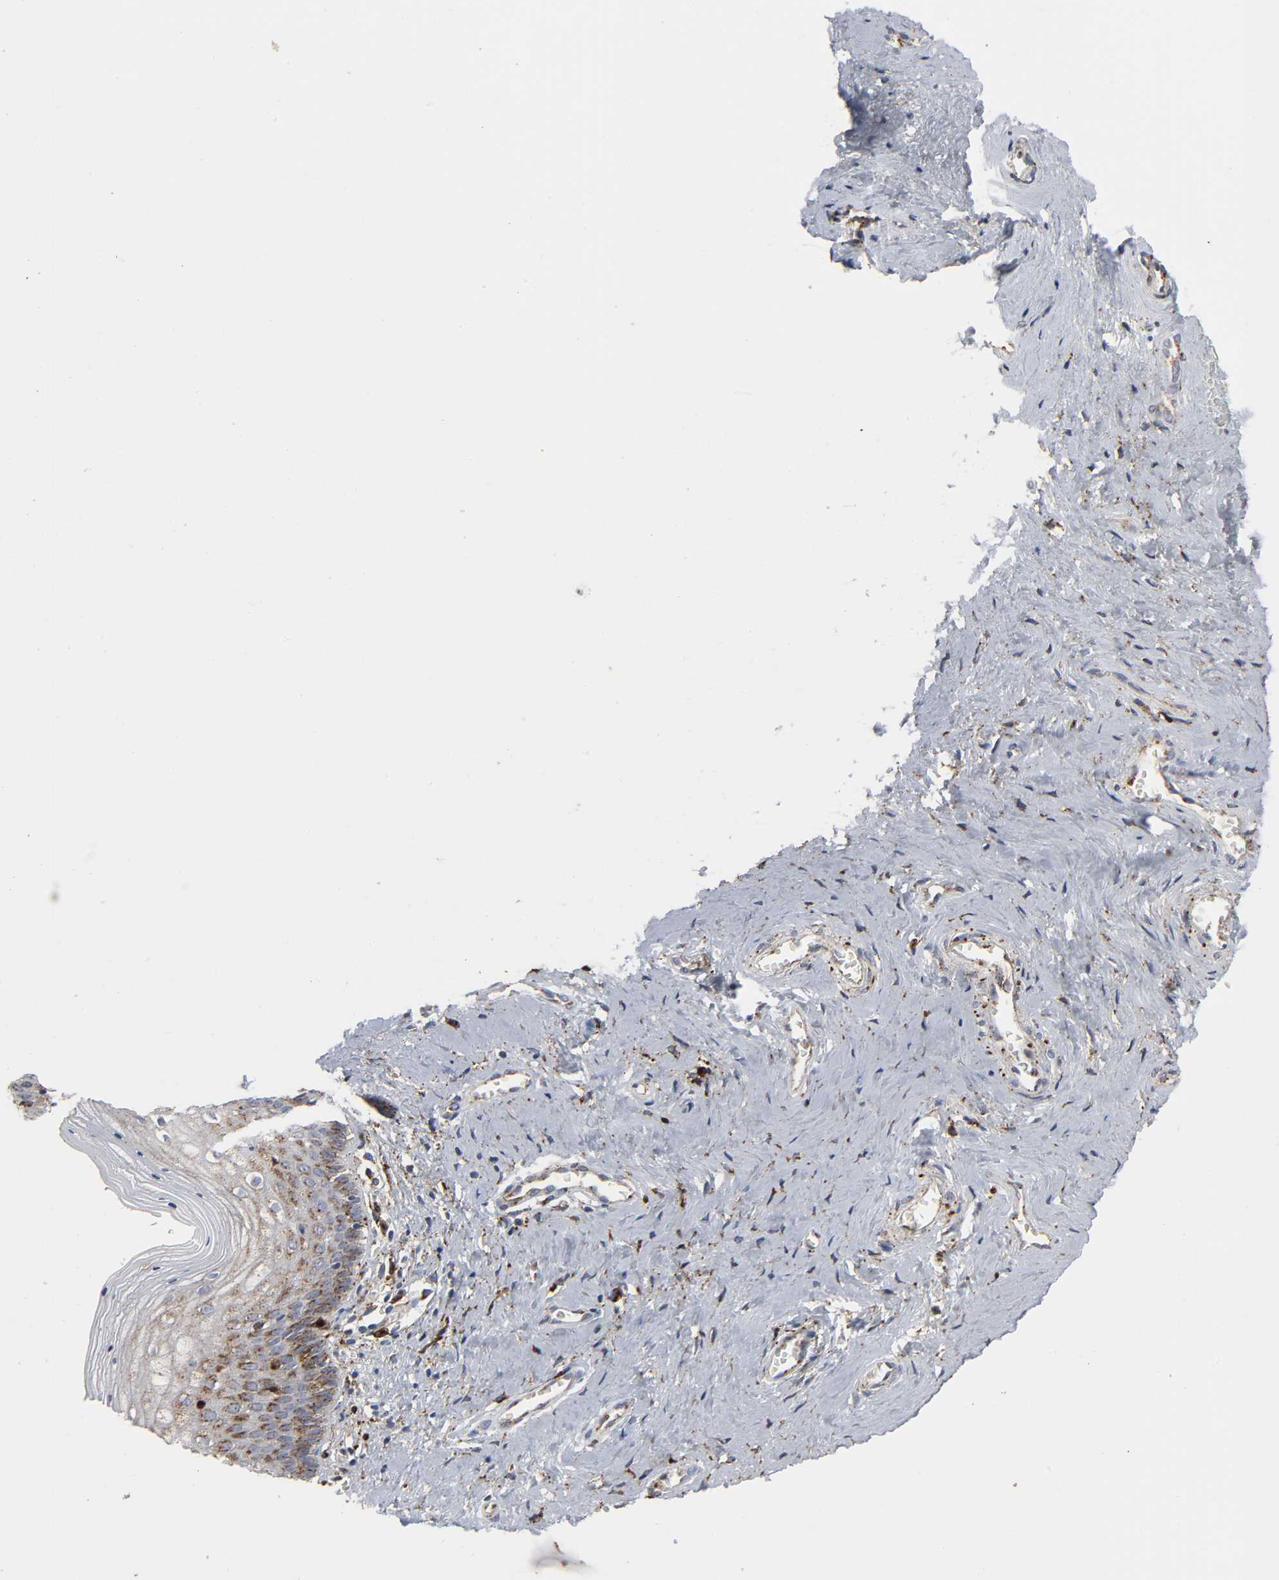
{"staining": {"intensity": "strong", "quantity": "25%-75%", "location": "cytoplasmic/membranous"}, "tissue": "vagina", "cell_type": "Squamous epithelial cells", "image_type": "normal", "snomed": [{"axis": "morphology", "description": "Normal tissue, NOS"}, {"axis": "topography", "description": "Vagina"}], "caption": "Squamous epithelial cells reveal strong cytoplasmic/membranous positivity in approximately 25%-75% of cells in normal vagina. The staining is performed using DAB brown chromogen to label protein expression. The nuclei are counter-stained blue using hematoxylin.", "gene": "PSAP", "patient": {"sex": "female", "age": 46}}